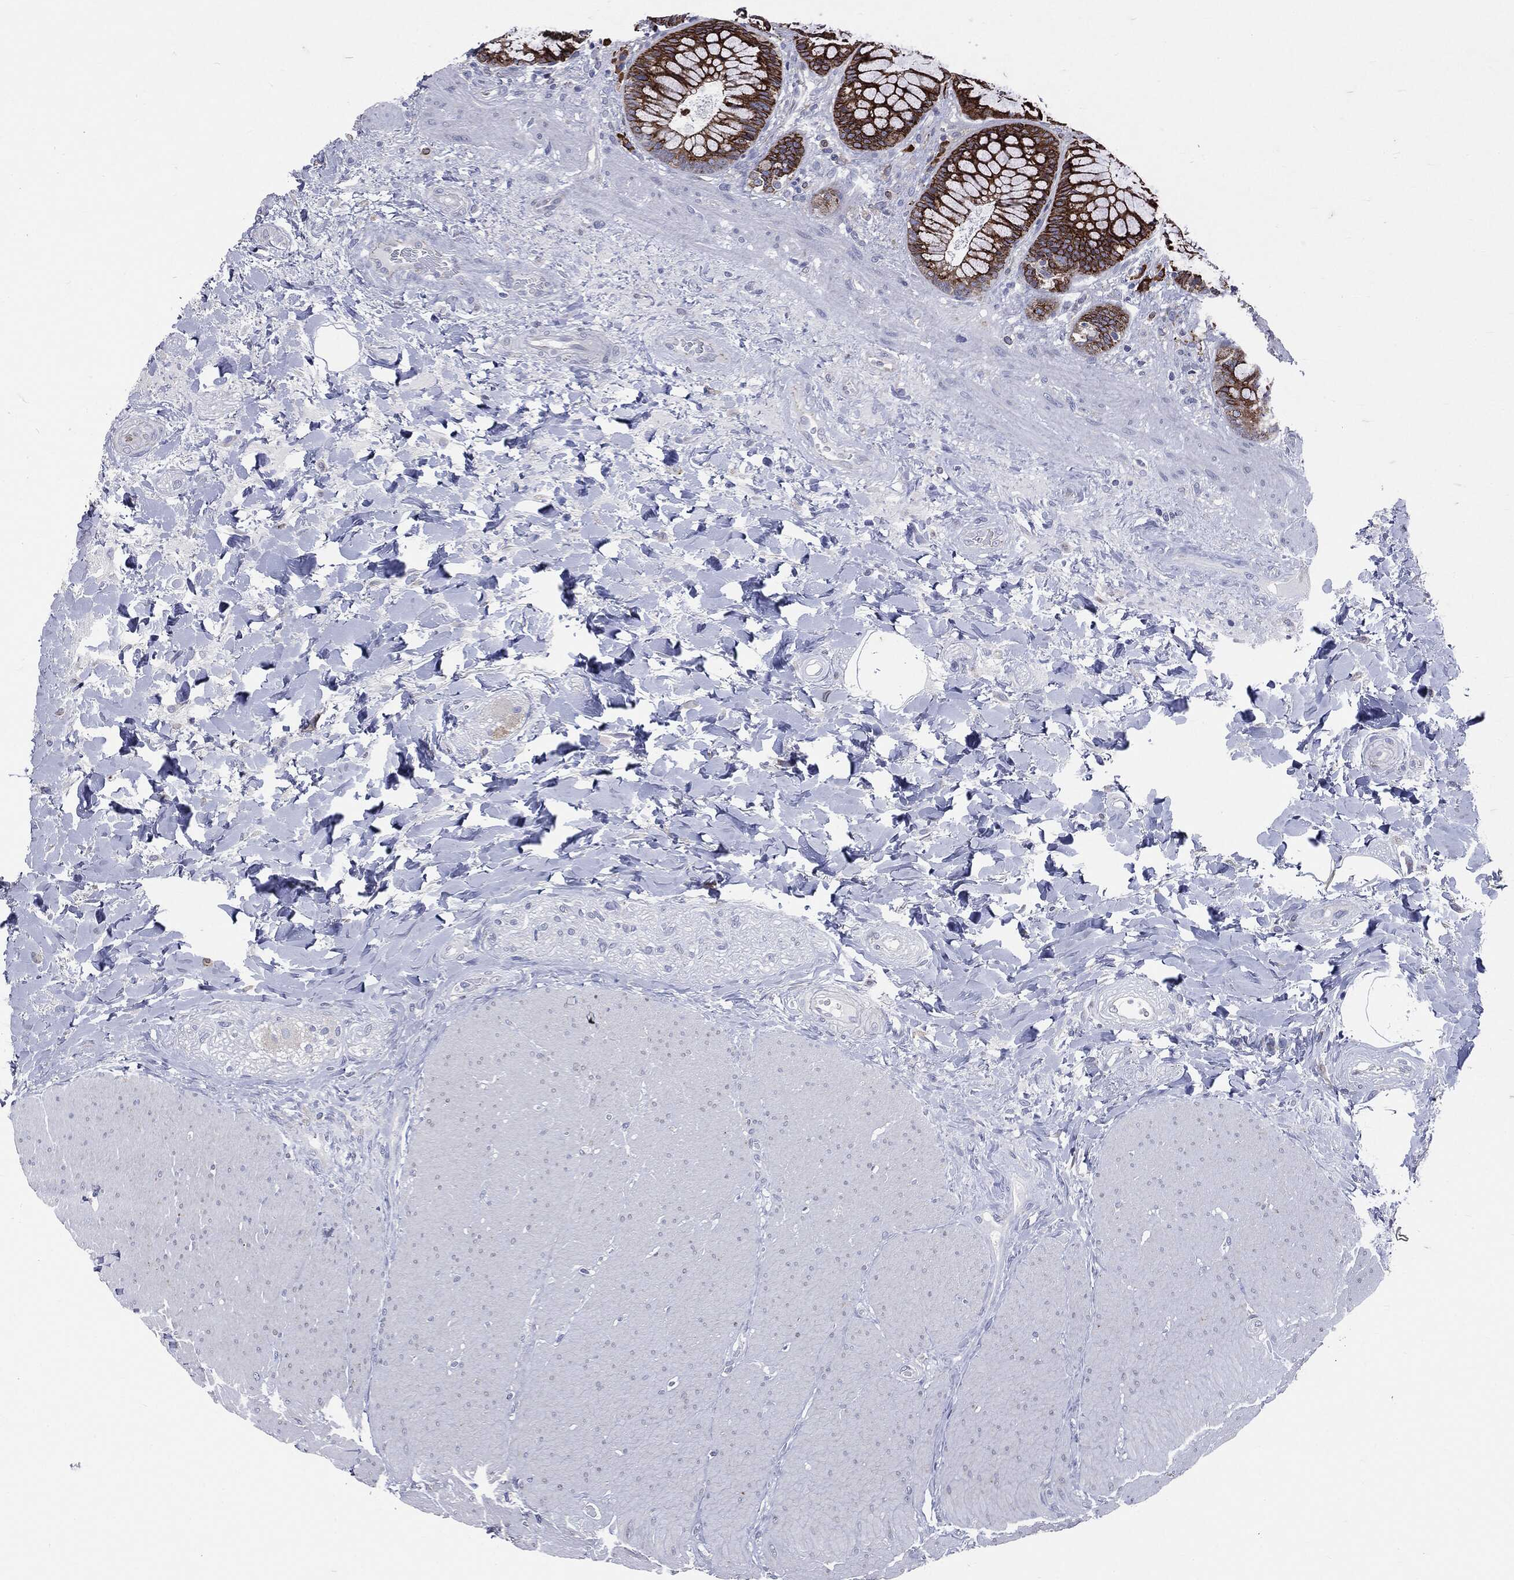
{"staining": {"intensity": "strong", "quantity": ">75%", "location": "cytoplasmic/membranous,nuclear"}, "tissue": "rectum", "cell_type": "Glandular cells", "image_type": "normal", "snomed": [{"axis": "morphology", "description": "Normal tissue, NOS"}, {"axis": "topography", "description": "Rectum"}], "caption": "Protein analysis of benign rectum shows strong cytoplasmic/membranous,nuclear staining in approximately >75% of glandular cells.", "gene": "PTGS2", "patient": {"sex": "female", "age": 58}}